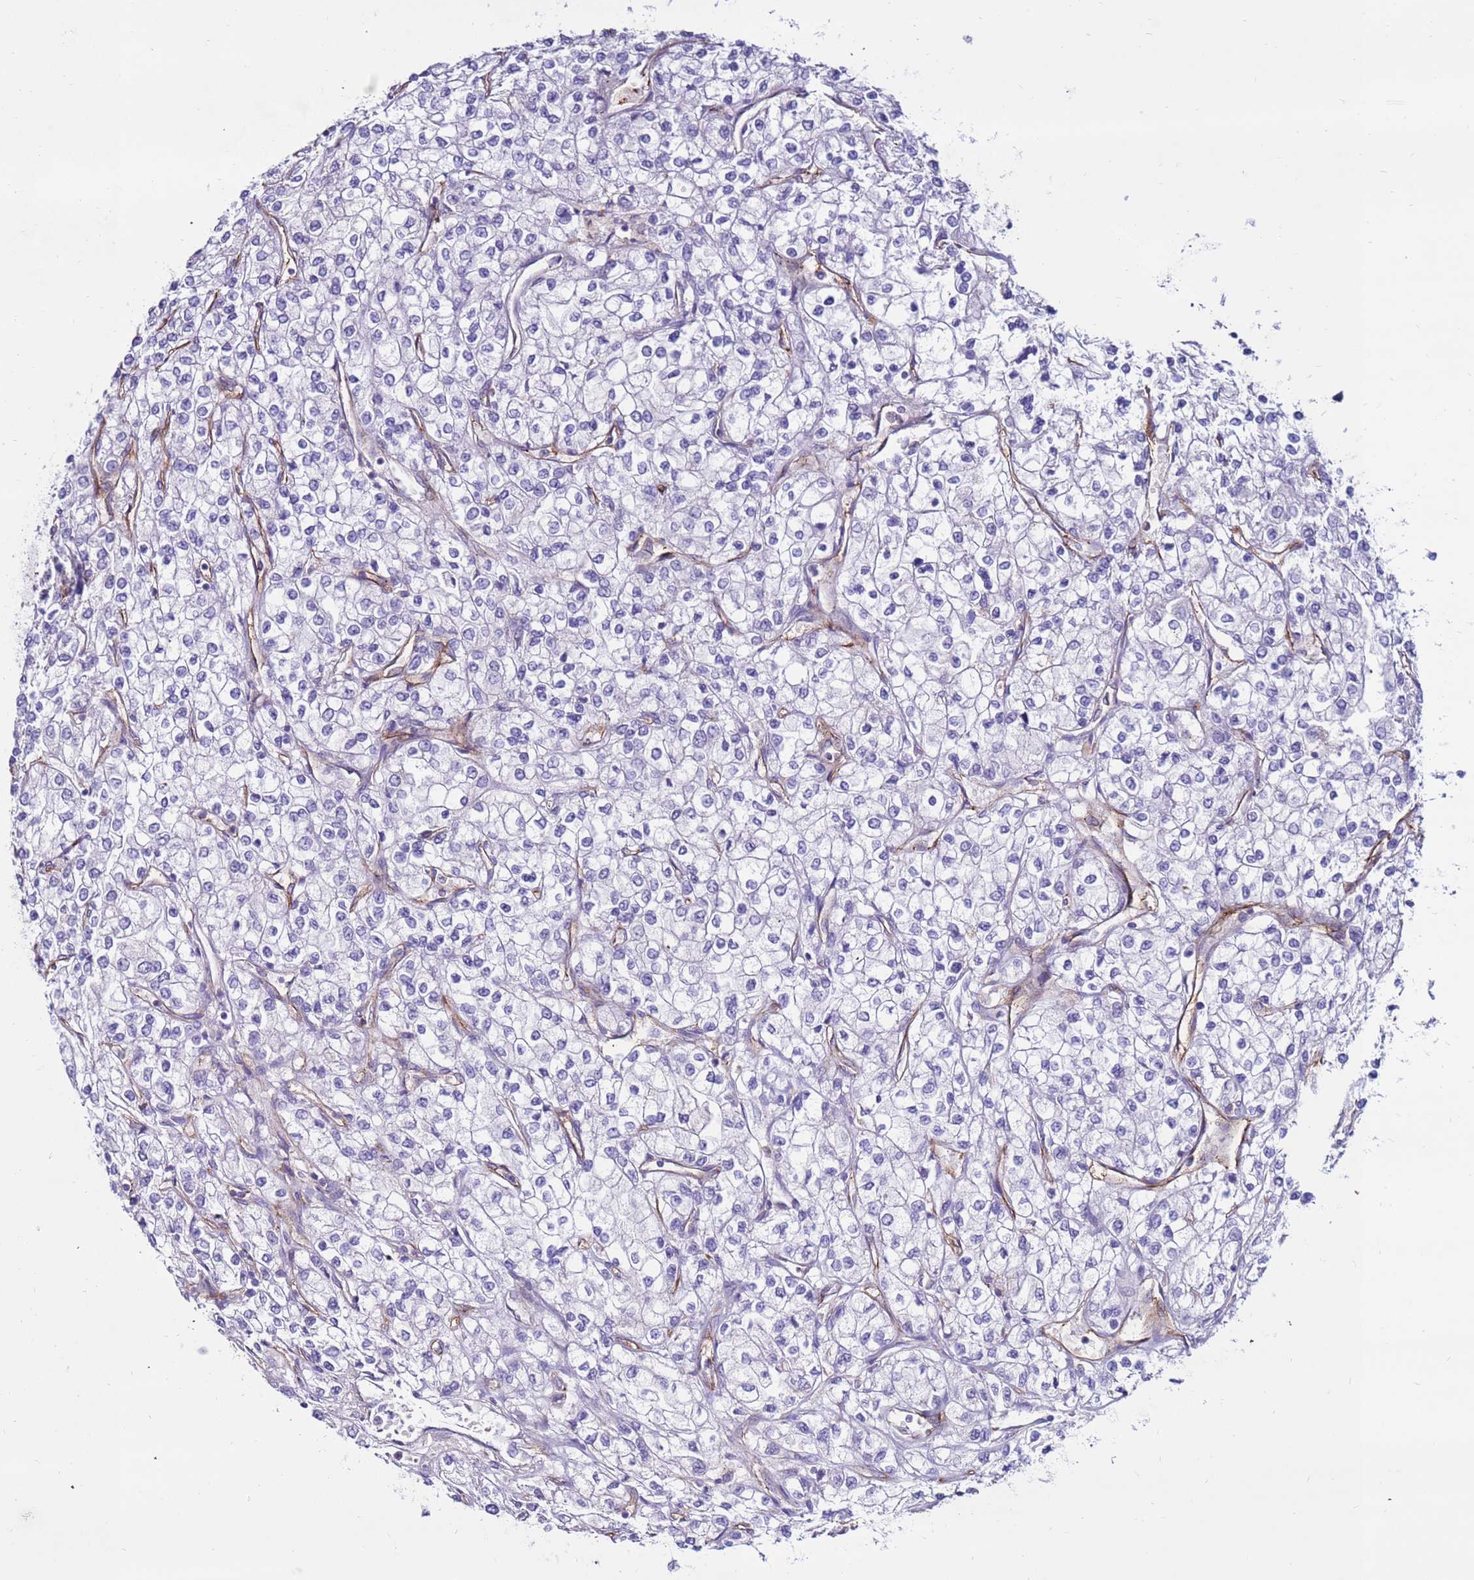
{"staining": {"intensity": "negative", "quantity": "none", "location": "none"}, "tissue": "renal cancer", "cell_type": "Tumor cells", "image_type": "cancer", "snomed": [{"axis": "morphology", "description": "Adenocarcinoma, NOS"}, {"axis": "topography", "description": "Kidney"}], "caption": "Protein analysis of renal cancer (adenocarcinoma) shows no significant staining in tumor cells.", "gene": "CLEC4M", "patient": {"sex": "male", "age": 80}}